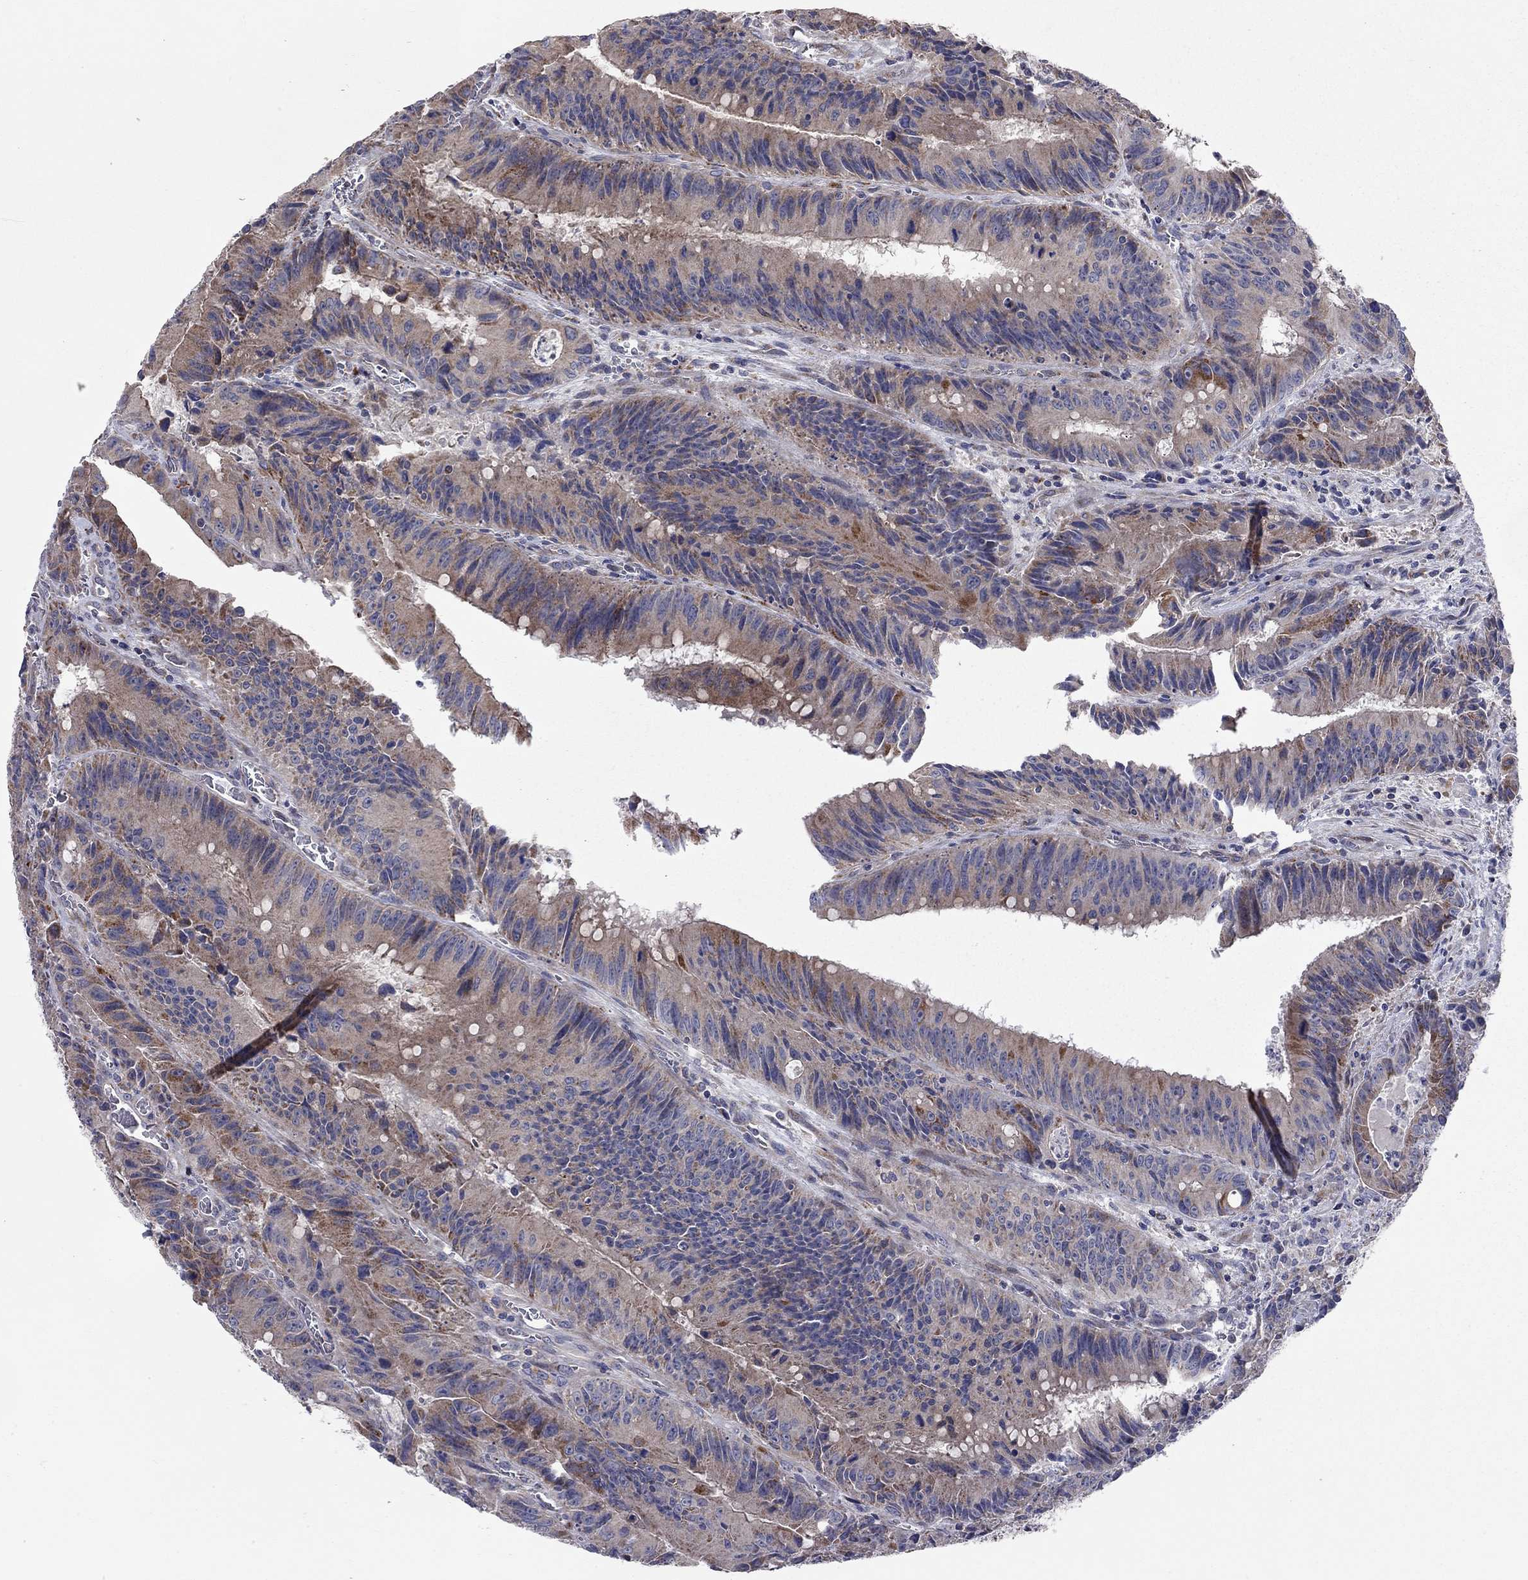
{"staining": {"intensity": "strong", "quantity": "<25%", "location": "cytoplasmic/membranous"}, "tissue": "colorectal cancer", "cell_type": "Tumor cells", "image_type": "cancer", "snomed": [{"axis": "morphology", "description": "Adenocarcinoma, NOS"}, {"axis": "topography", "description": "Rectum"}], "caption": "Tumor cells display strong cytoplasmic/membranous positivity in about <25% of cells in colorectal cancer.", "gene": "KANSL1L", "patient": {"sex": "female", "age": 72}}